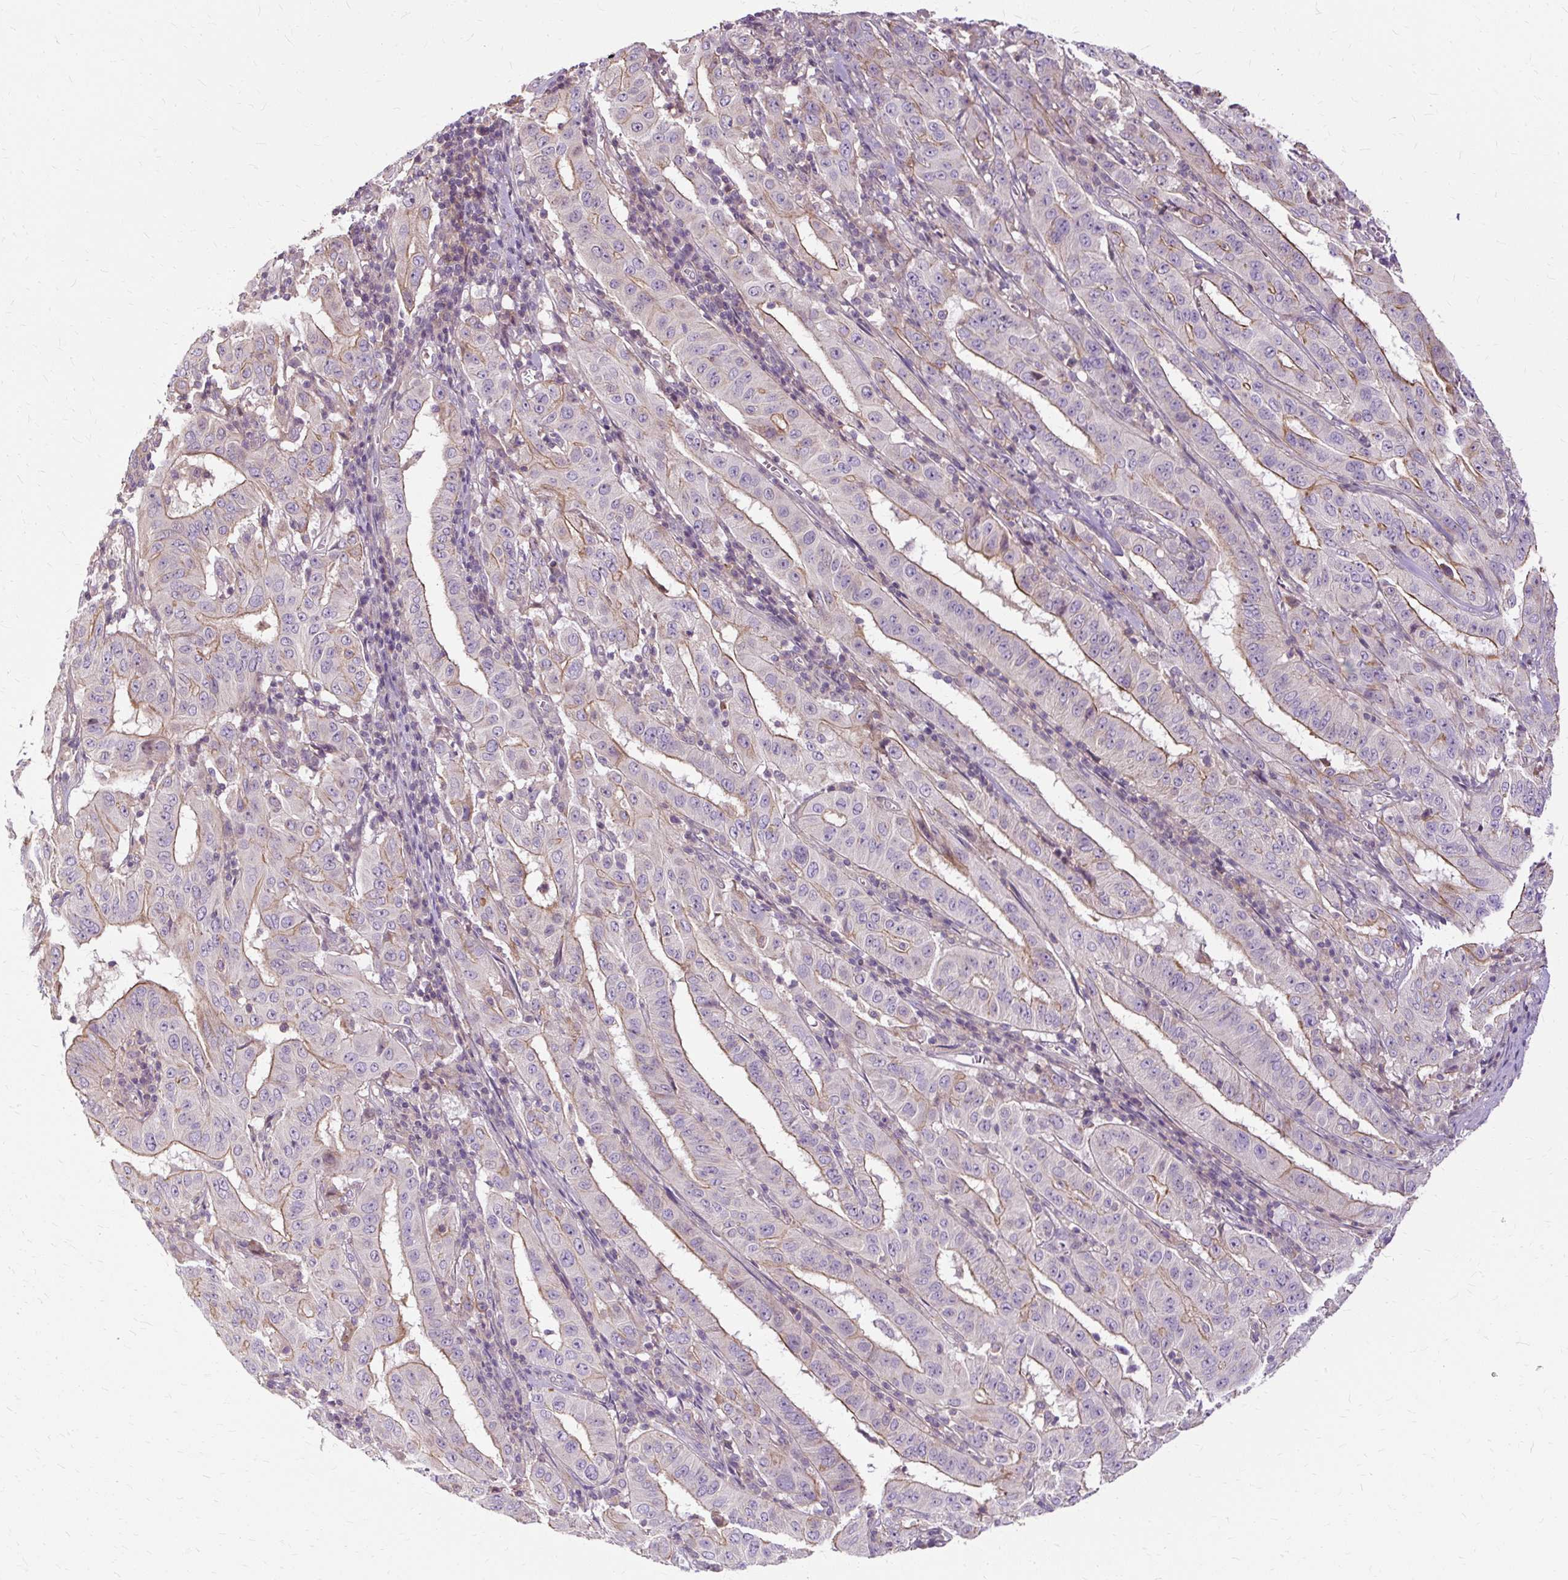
{"staining": {"intensity": "moderate", "quantity": "<25%", "location": "cytoplasmic/membranous"}, "tissue": "pancreatic cancer", "cell_type": "Tumor cells", "image_type": "cancer", "snomed": [{"axis": "morphology", "description": "Adenocarcinoma, NOS"}, {"axis": "topography", "description": "Pancreas"}], "caption": "The image displays staining of pancreatic cancer, revealing moderate cytoplasmic/membranous protein expression (brown color) within tumor cells. (Stains: DAB in brown, nuclei in blue, Microscopy: brightfield microscopy at high magnification).", "gene": "TSPAN8", "patient": {"sex": "male", "age": 63}}